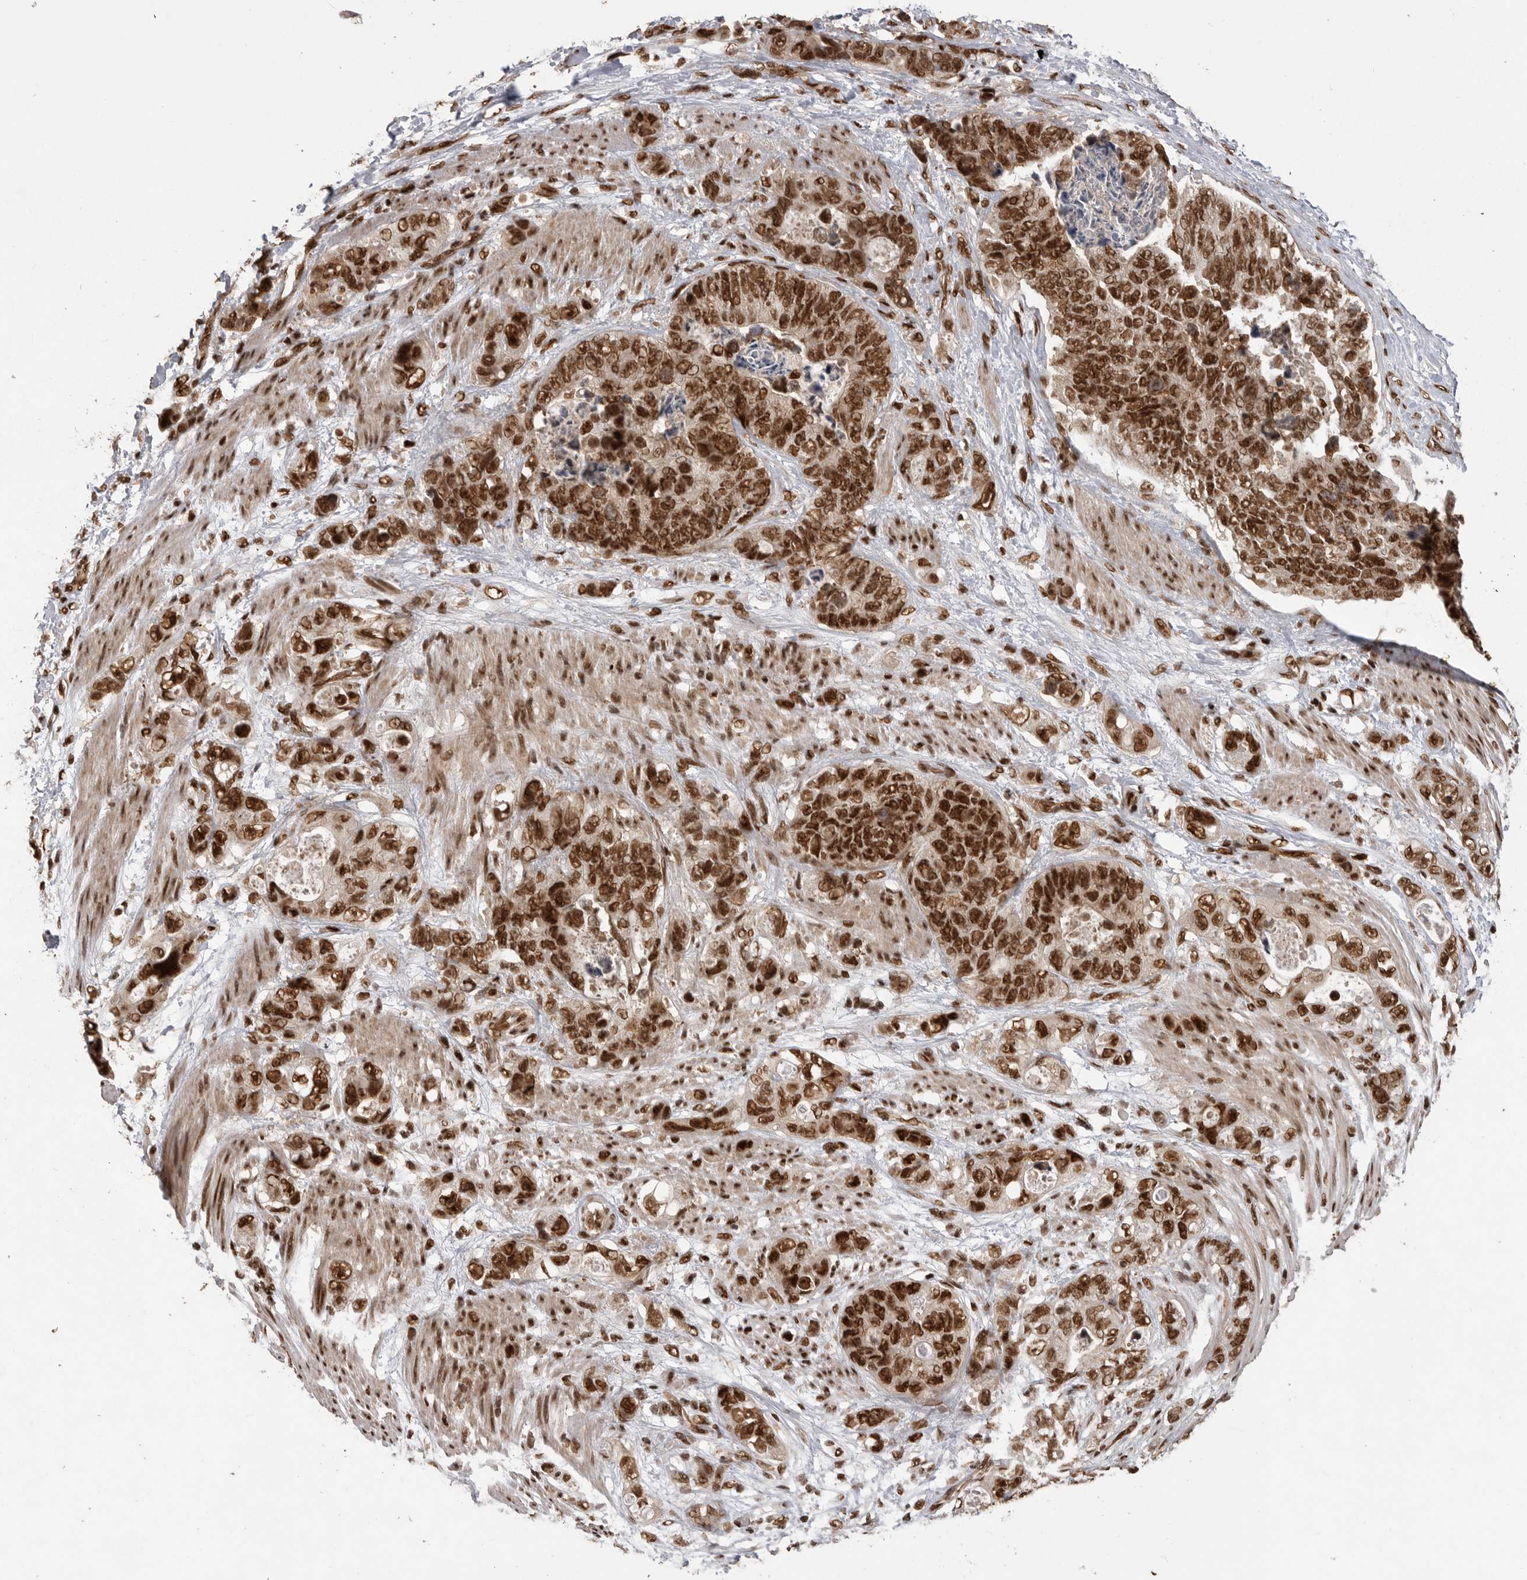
{"staining": {"intensity": "strong", "quantity": ">75%", "location": "nuclear"}, "tissue": "stomach cancer", "cell_type": "Tumor cells", "image_type": "cancer", "snomed": [{"axis": "morphology", "description": "Normal tissue, NOS"}, {"axis": "morphology", "description": "Adenocarcinoma, NOS"}, {"axis": "topography", "description": "Stomach"}], "caption": "Protein analysis of adenocarcinoma (stomach) tissue reveals strong nuclear expression in approximately >75% of tumor cells.", "gene": "PPP1R8", "patient": {"sex": "female", "age": 89}}